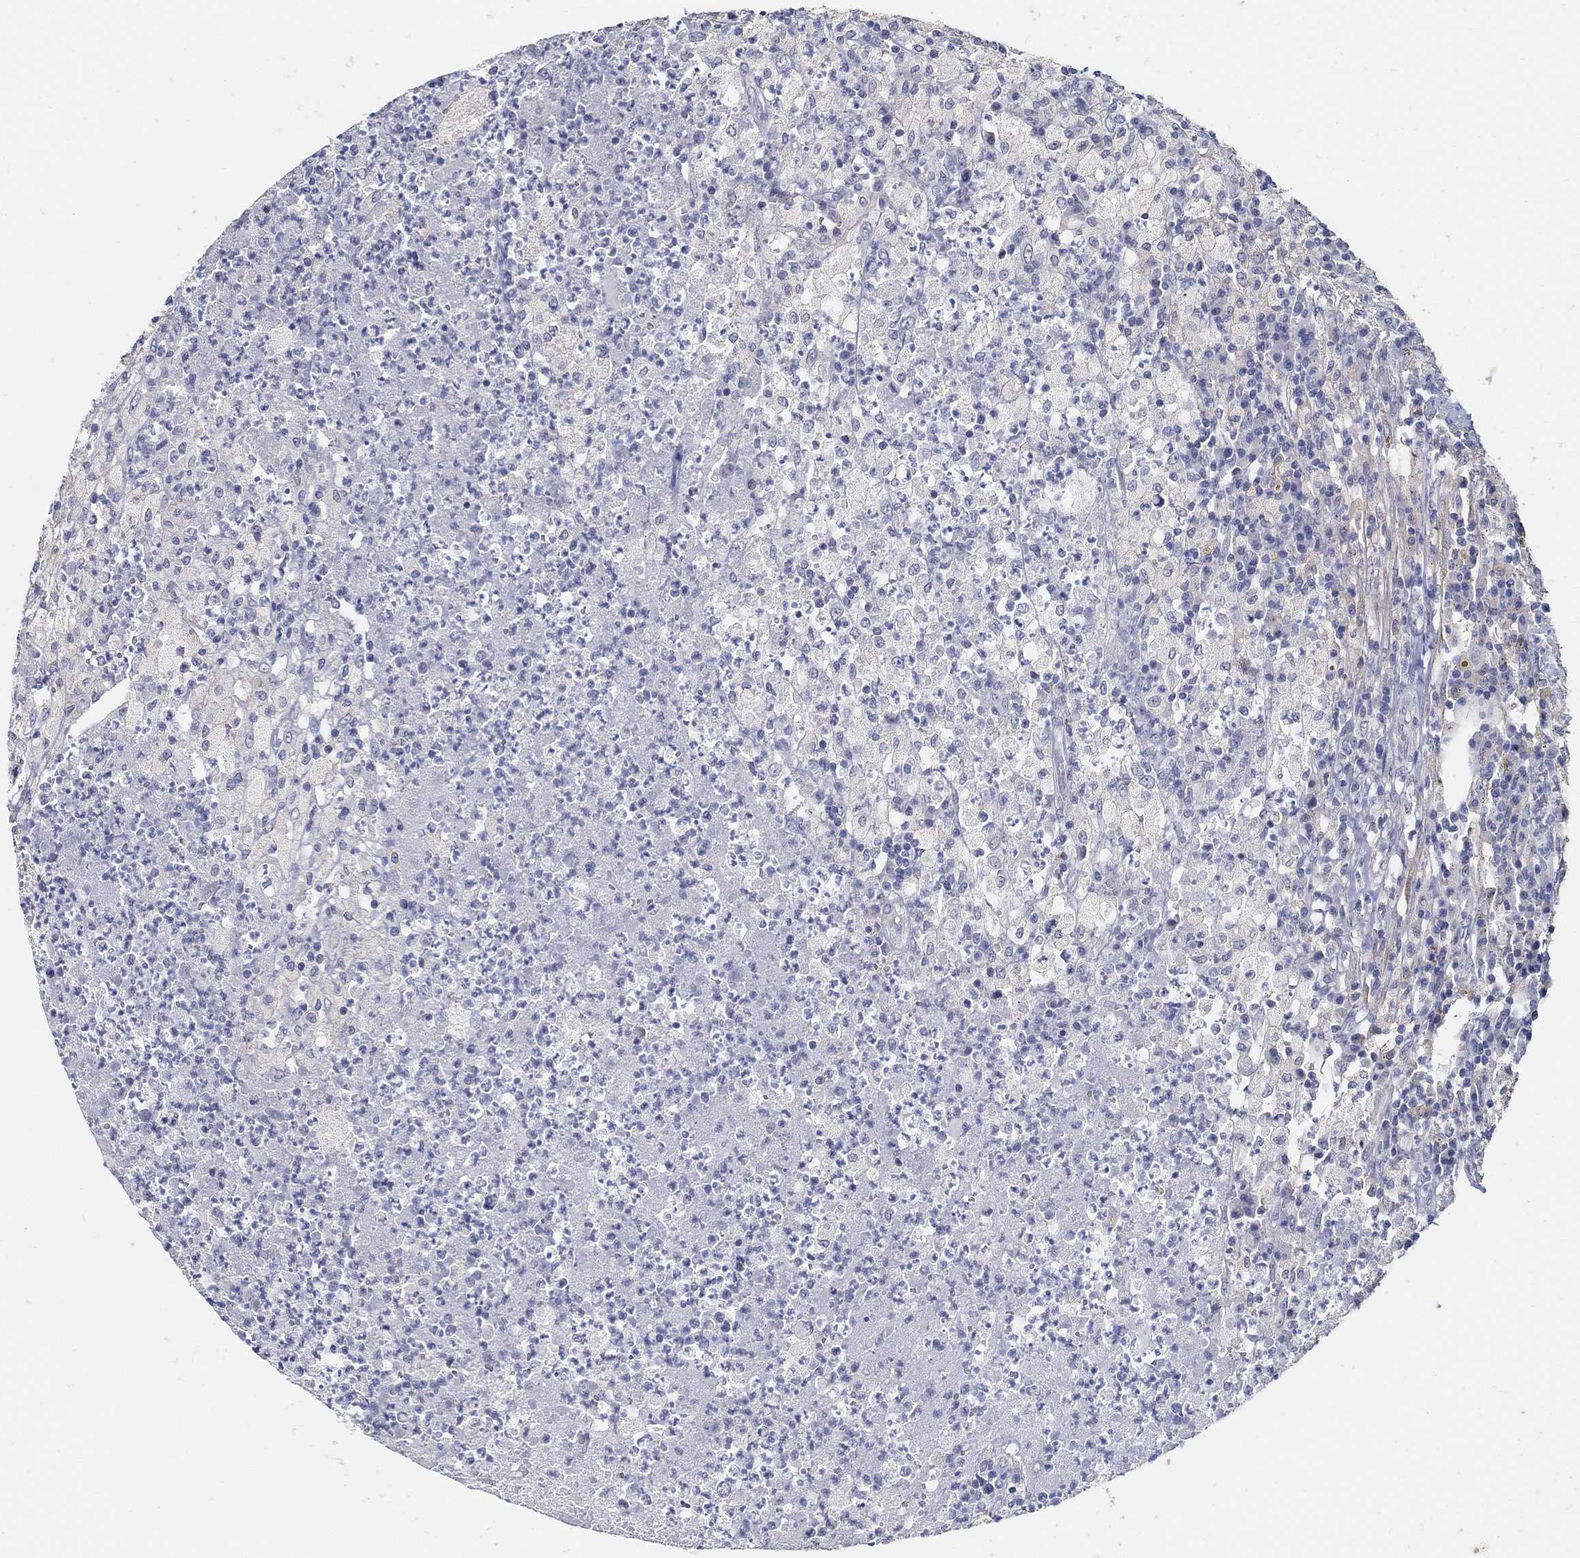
{"staining": {"intensity": "negative", "quantity": "none", "location": "none"}, "tissue": "testis cancer", "cell_type": "Tumor cells", "image_type": "cancer", "snomed": [{"axis": "morphology", "description": "Necrosis, NOS"}, {"axis": "morphology", "description": "Carcinoma, Embryonal, NOS"}, {"axis": "topography", "description": "Testis"}], "caption": "Tumor cells are negative for brown protein staining in testis embryonal carcinoma.", "gene": "USP29", "patient": {"sex": "male", "age": 19}}